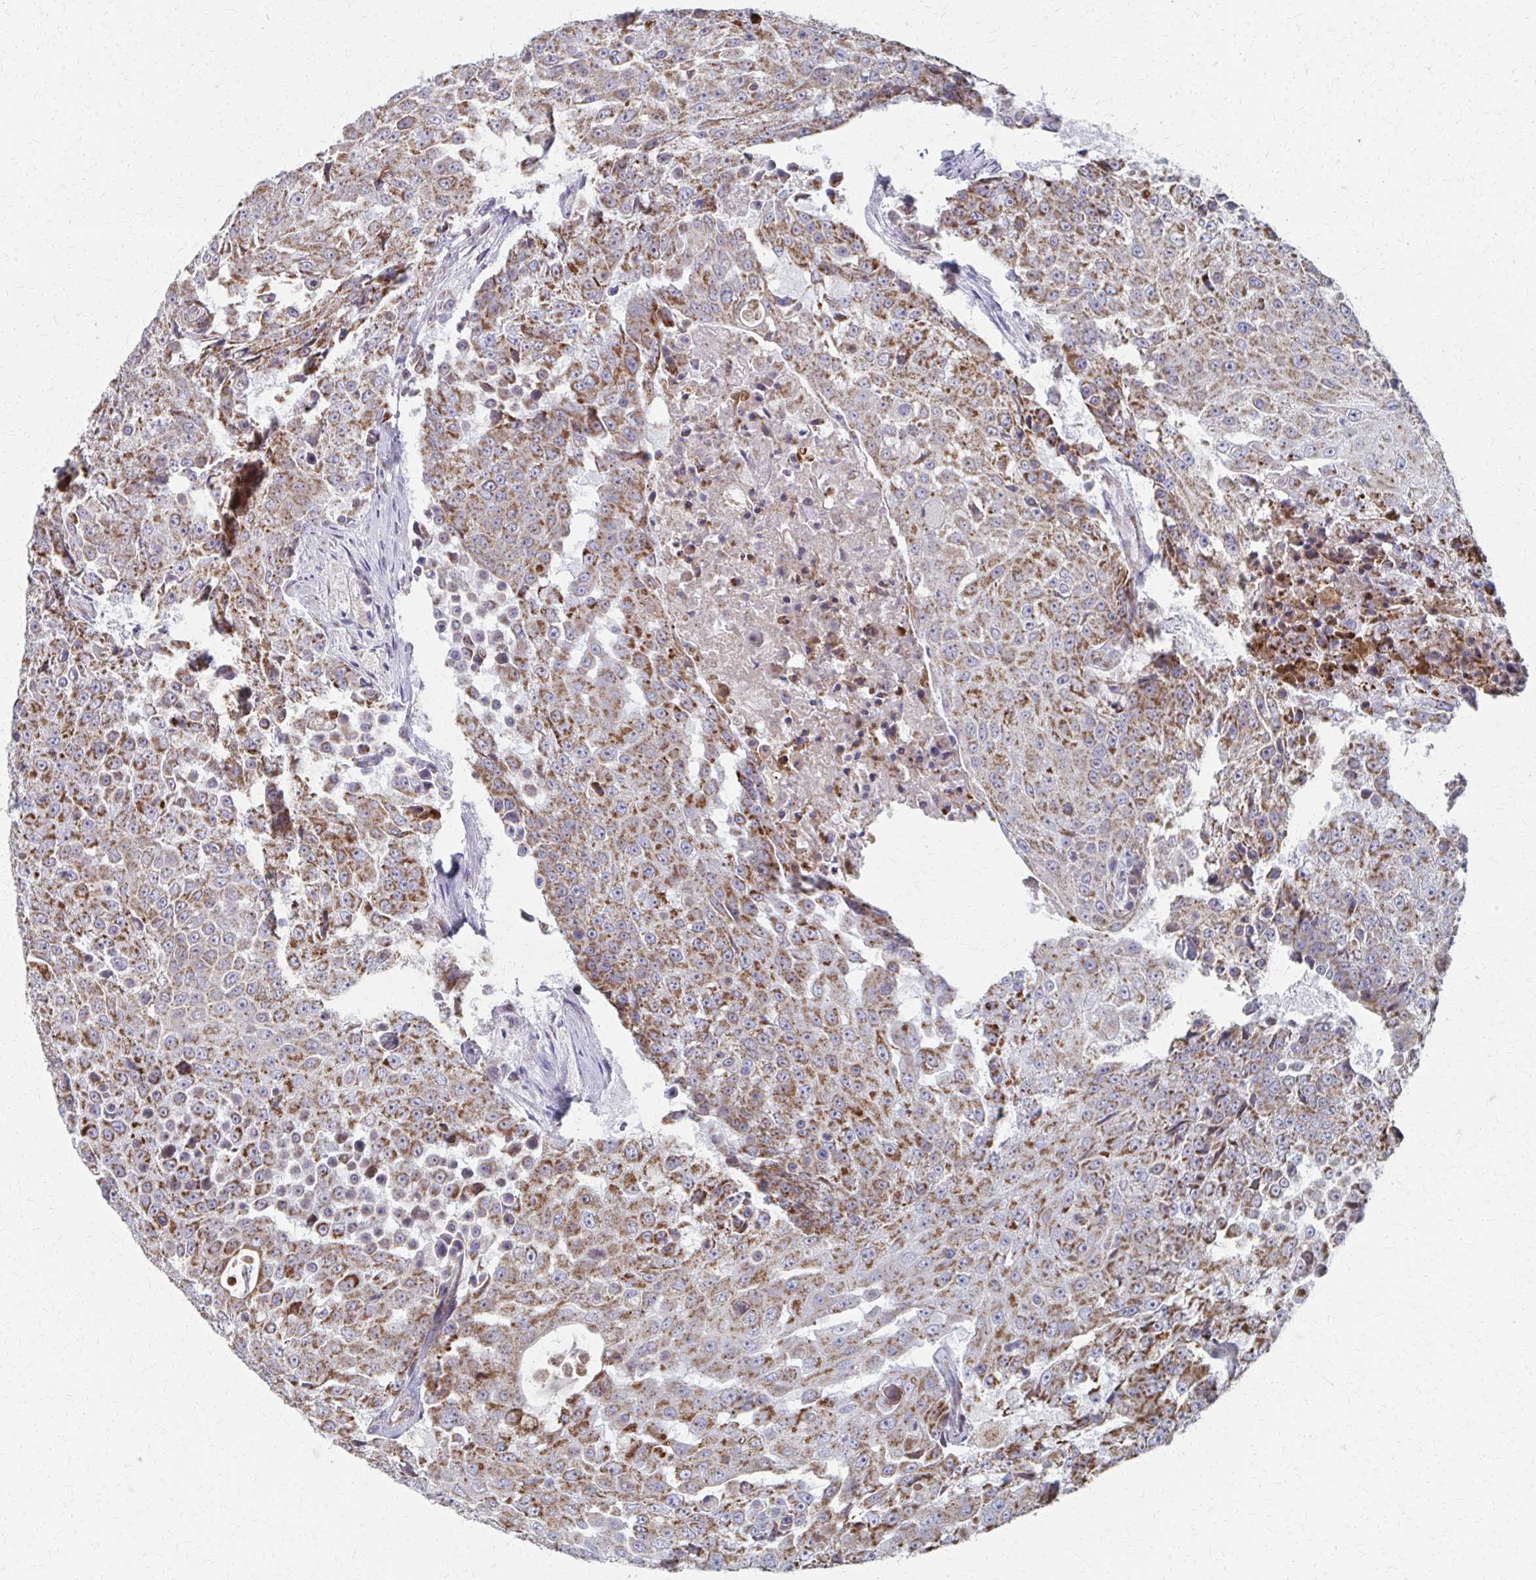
{"staining": {"intensity": "moderate", "quantity": ">75%", "location": "cytoplasmic/membranous"}, "tissue": "urothelial cancer", "cell_type": "Tumor cells", "image_type": "cancer", "snomed": [{"axis": "morphology", "description": "Urothelial carcinoma, High grade"}, {"axis": "topography", "description": "Urinary bladder"}], "caption": "The image demonstrates staining of urothelial cancer, revealing moderate cytoplasmic/membranous protein expression (brown color) within tumor cells. Immunohistochemistry (ihc) stains the protein of interest in brown and the nuclei are stained blue.", "gene": "FAHD1", "patient": {"sex": "female", "age": 63}}